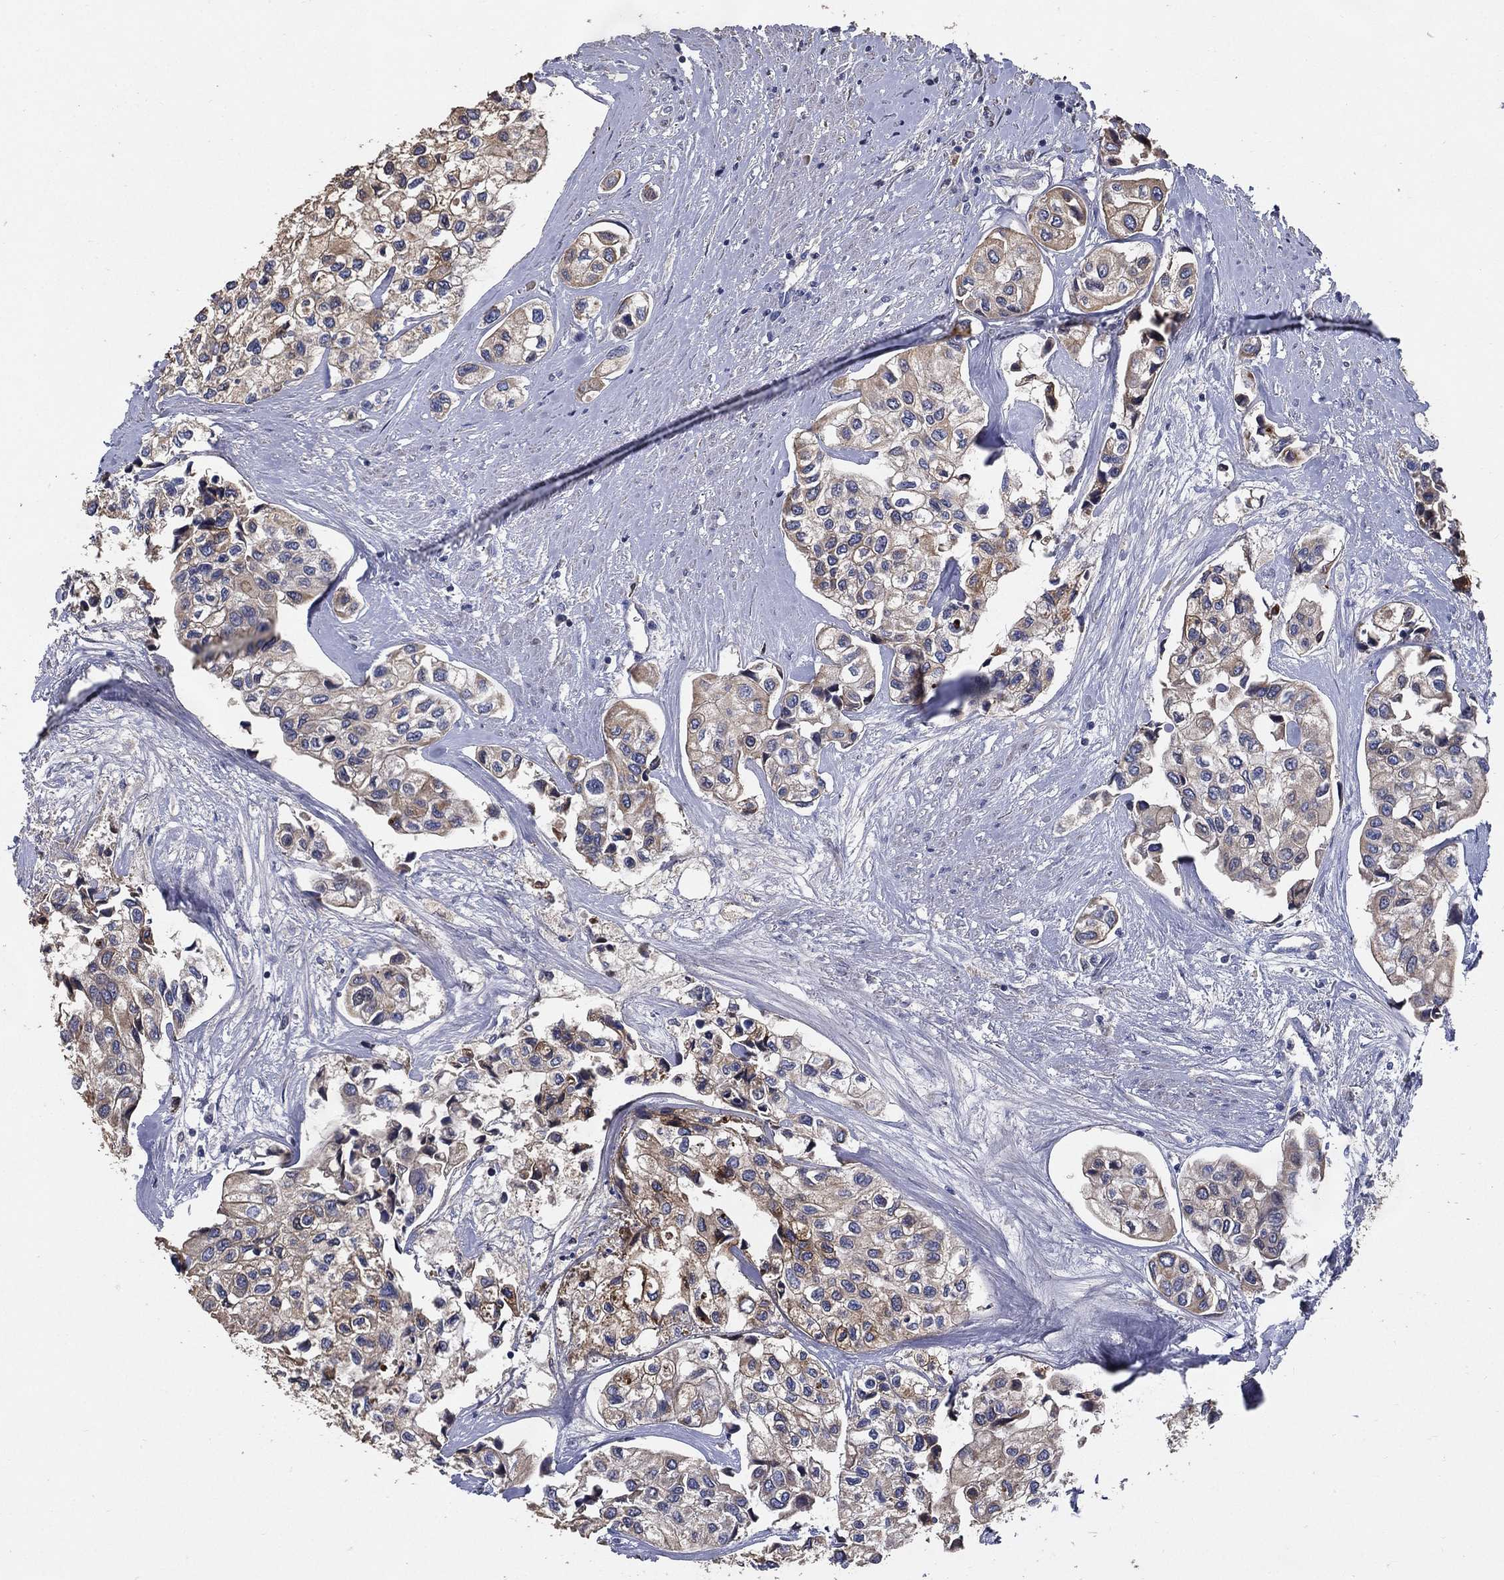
{"staining": {"intensity": "weak", "quantity": "25%-75%", "location": "cytoplasmic/membranous"}, "tissue": "urothelial cancer", "cell_type": "Tumor cells", "image_type": "cancer", "snomed": [{"axis": "morphology", "description": "Urothelial carcinoma, High grade"}, {"axis": "topography", "description": "Urinary bladder"}], "caption": "Tumor cells demonstrate weak cytoplasmic/membranous expression in approximately 25%-75% of cells in urothelial cancer. The staining is performed using DAB (3,3'-diaminobenzidine) brown chromogen to label protein expression. The nuclei are counter-stained blue using hematoxylin.", "gene": "EFNA1", "patient": {"sex": "male", "age": 73}}